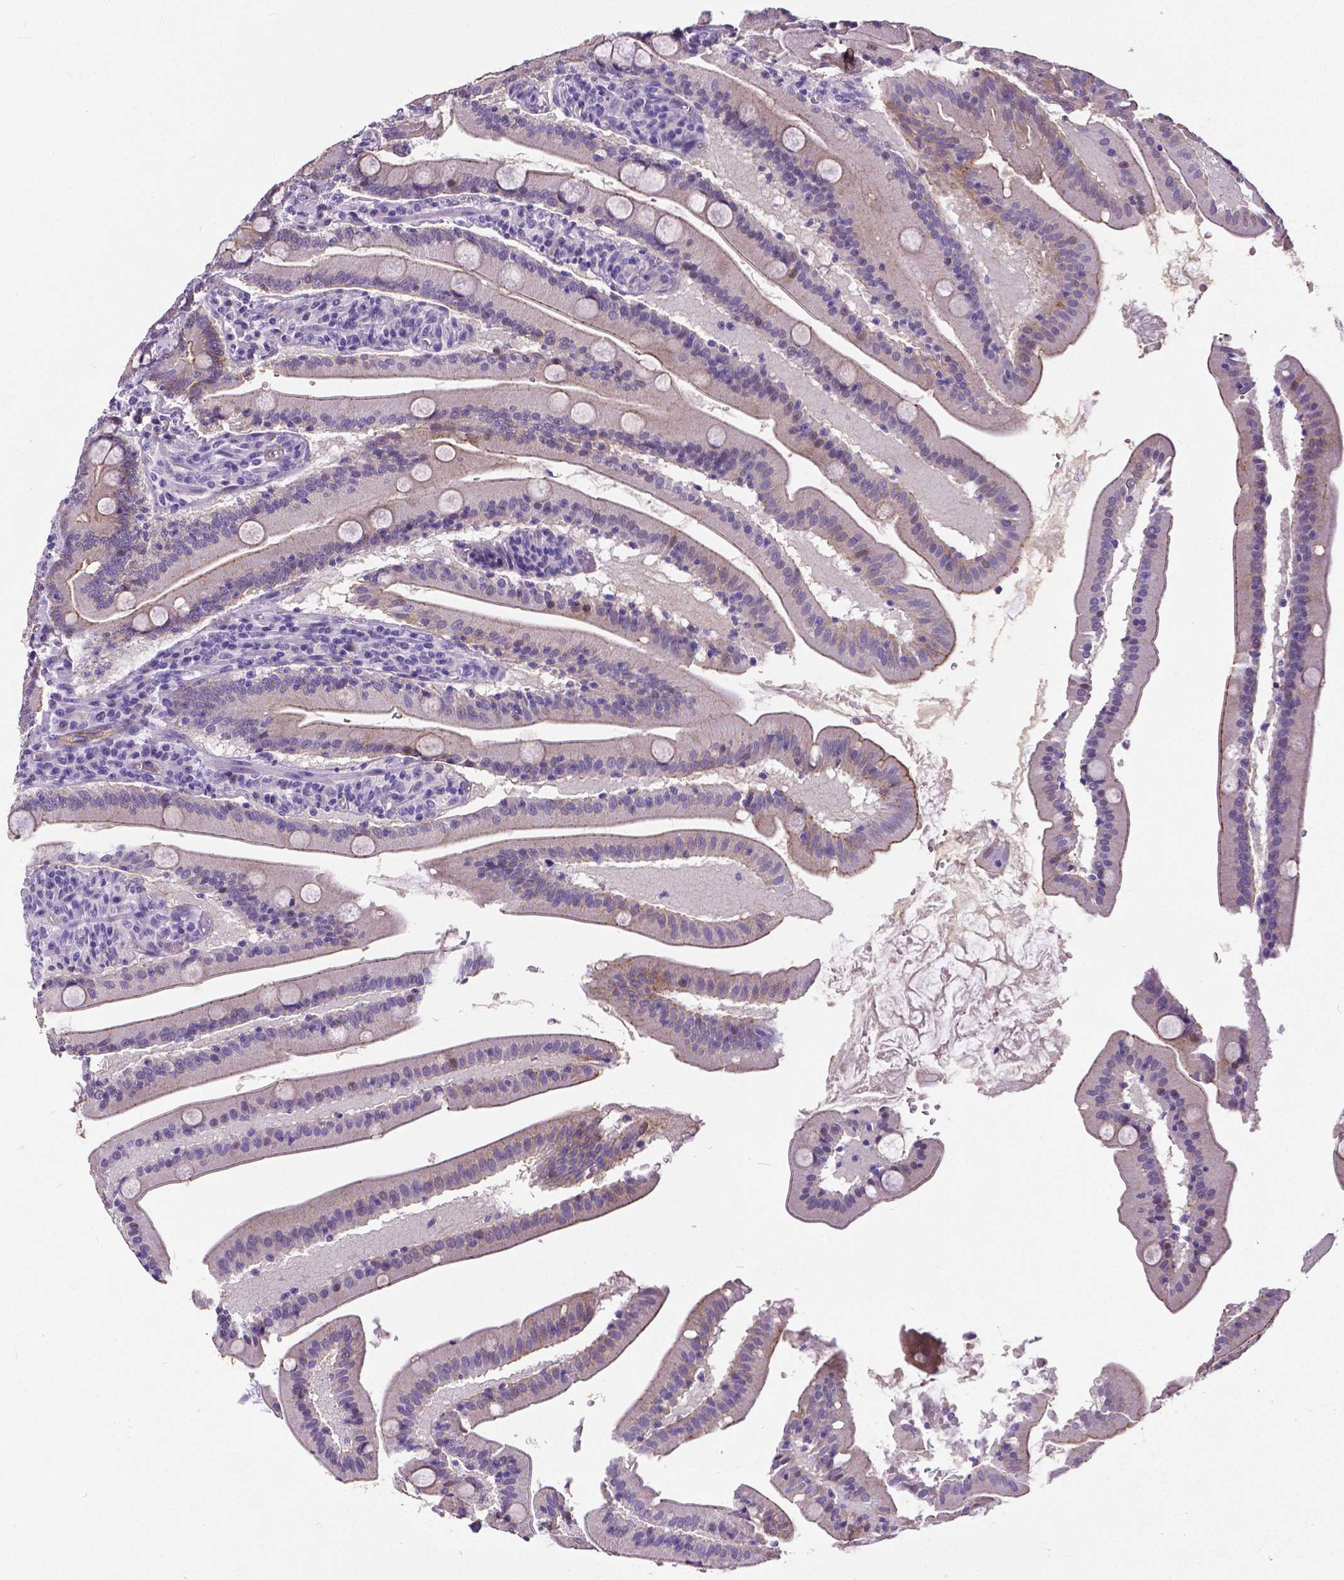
{"staining": {"intensity": "moderate", "quantity": "<25%", "location": "cytoplasmic/membranous"}, "tissue": "small intestine", "cell_type": "Glandular cells", "image_type": "normal", "snomed": [{"axis": "morphology", "description": "Normal tissue, NOS"}, {"axis": "topography", "description": "Small intestine"}], "caption": "Protein analysis of normal small intestine exhibits moderate cytoplasmic/membranous staining in about <25% of glandular cells.", "gene": "OCLN", "patient": {"sex": "male", "age": 37}}